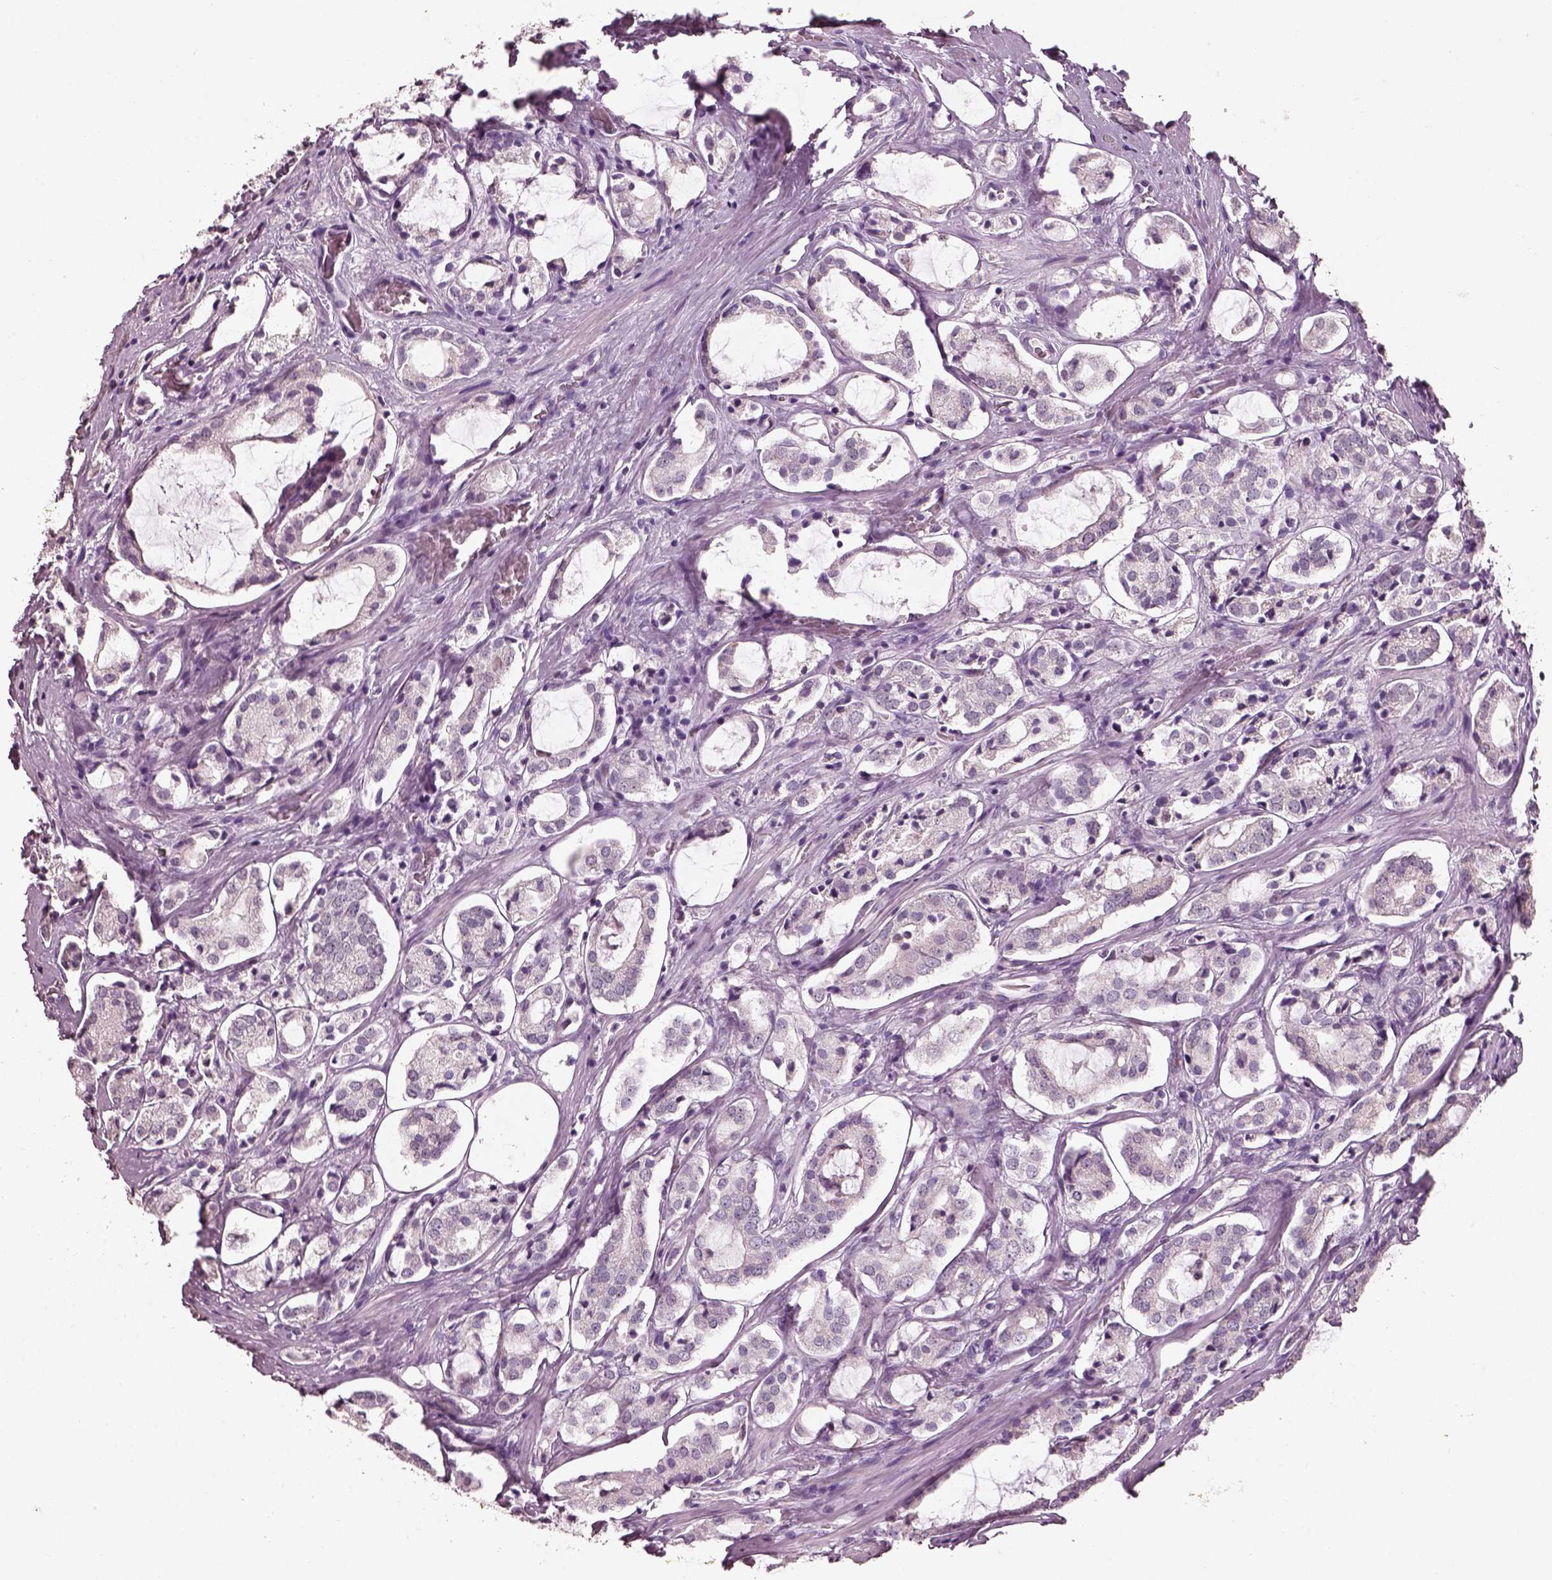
{"staining": {"intensity": "negative", "quantity": "none", "location": "none"}, "tissue": "prostate cancer", "cell_type": "Tumor cells", "image_type": "cancer", "snomed": [{"axis": "morphology", "description": "Adenocarcinoma, NOS"}, {"axis": "topography", "description": "Prostate"}], "caption": "A high-resolution image shows immunohistochemistry staining of prostate adenocarcinoma, which demonstrates no significant staining in tumor cells. The staining is performed using DAB (3,3'-diaminobenzidine) brown chromogen with nuclei counter-stained in using hematoxylin.", "gene": "ELSPBP1", "patient": {"sex": "male", "age": 66}}